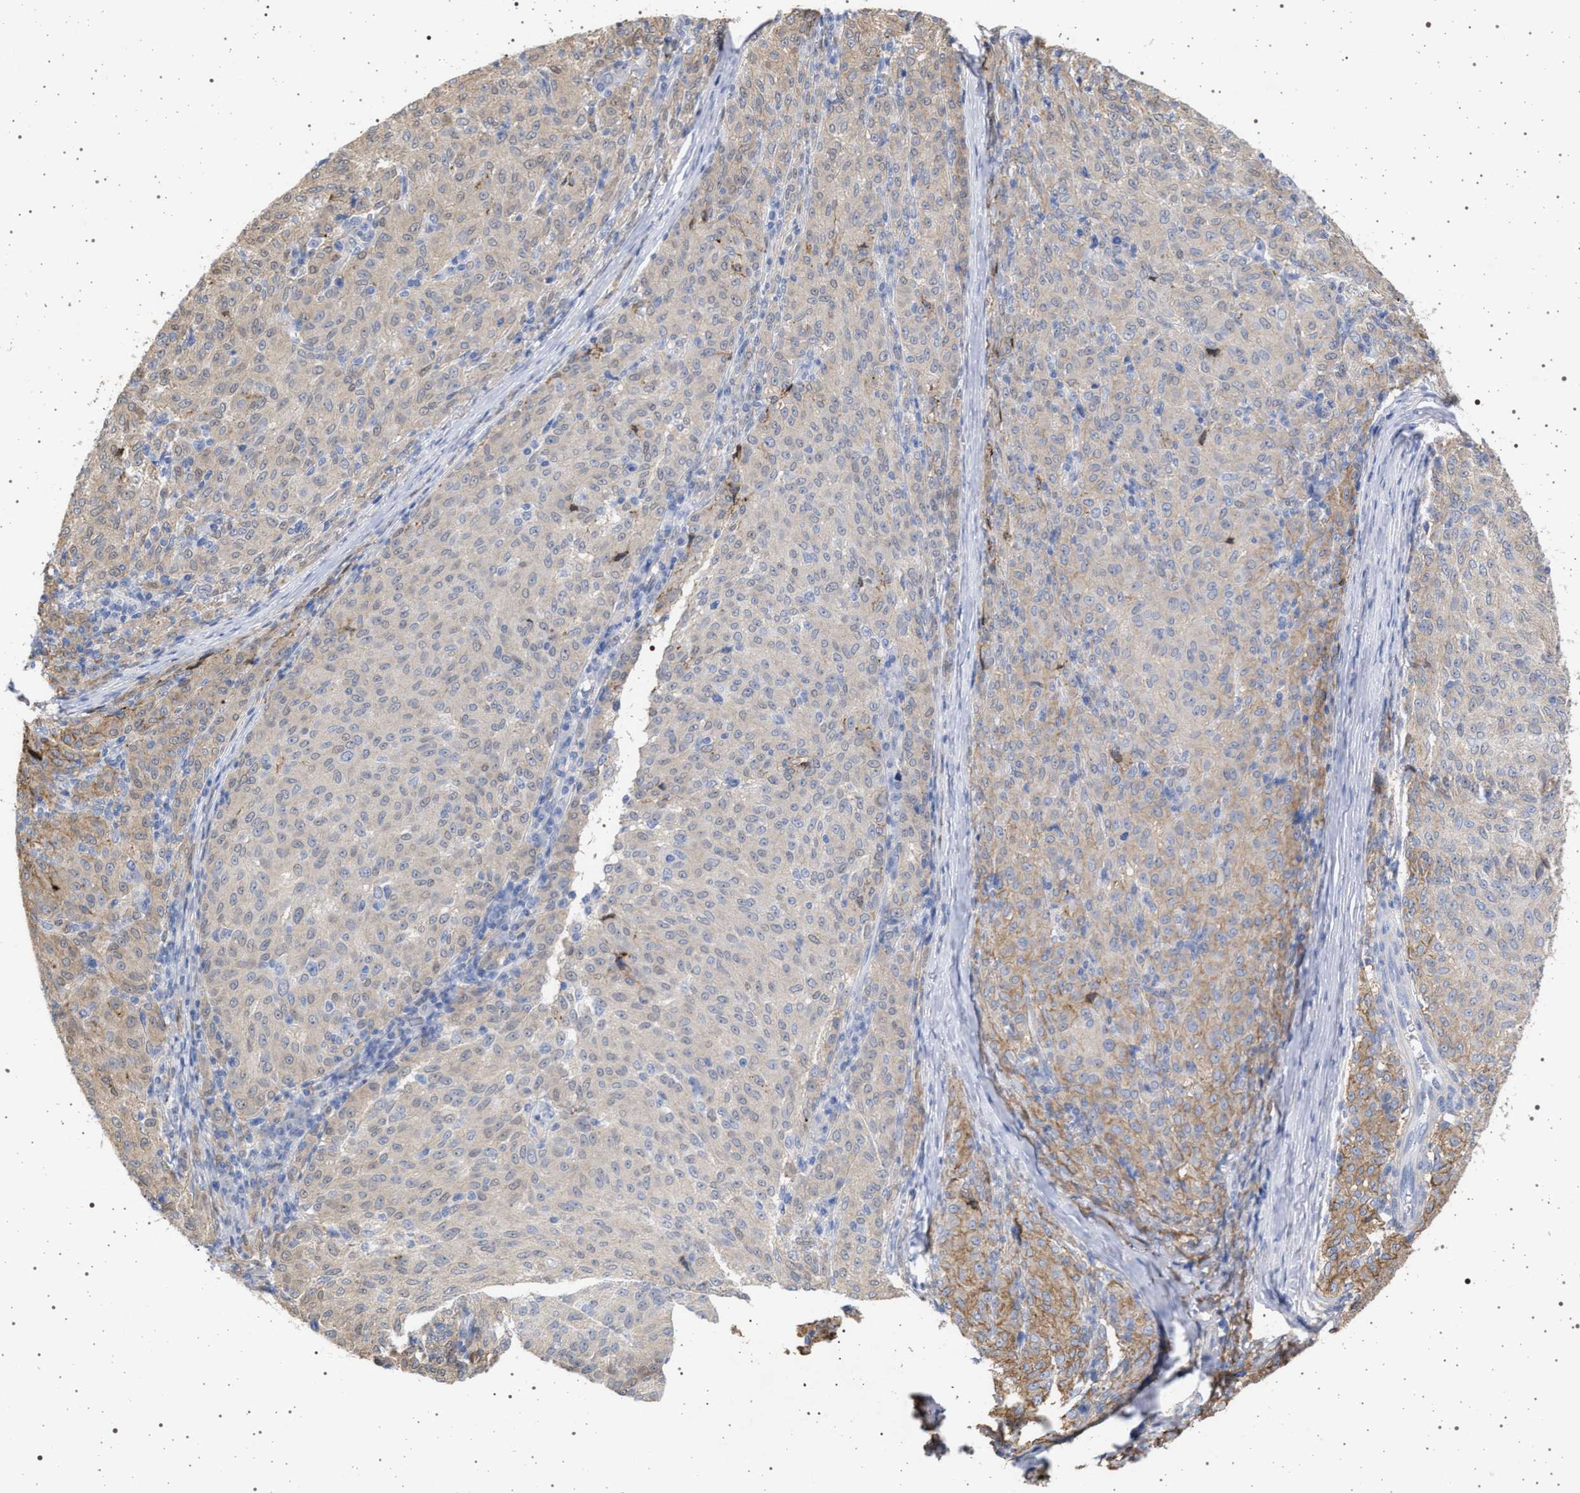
{"staining": {"intensity": "weak", "quantity": "25%-75%", "location": "cytoplasmic/membranous"}, "tissue": "melanoma", "cell_type": "Tumor cells", "image_type": "cancer", "snomed": [{"axis": "morphology", "description": "Malignant melanoma, NOS"}, {"axis": "topography", "description": "Skin"}], "caption": "A photomicrograph of human melanoma stained for a protein demonstrates weak cytoplasmic/membranous brown staining in tumor cells. The staining was performed using DAB (3,3'-diaminobenzidine) to visualize the protein expression in brown, while the nuclei were stained in blue with hematoxylin (Magnification: 20x).", "gene": "PLG", "patient": {"sex": "female", "age": 72}}